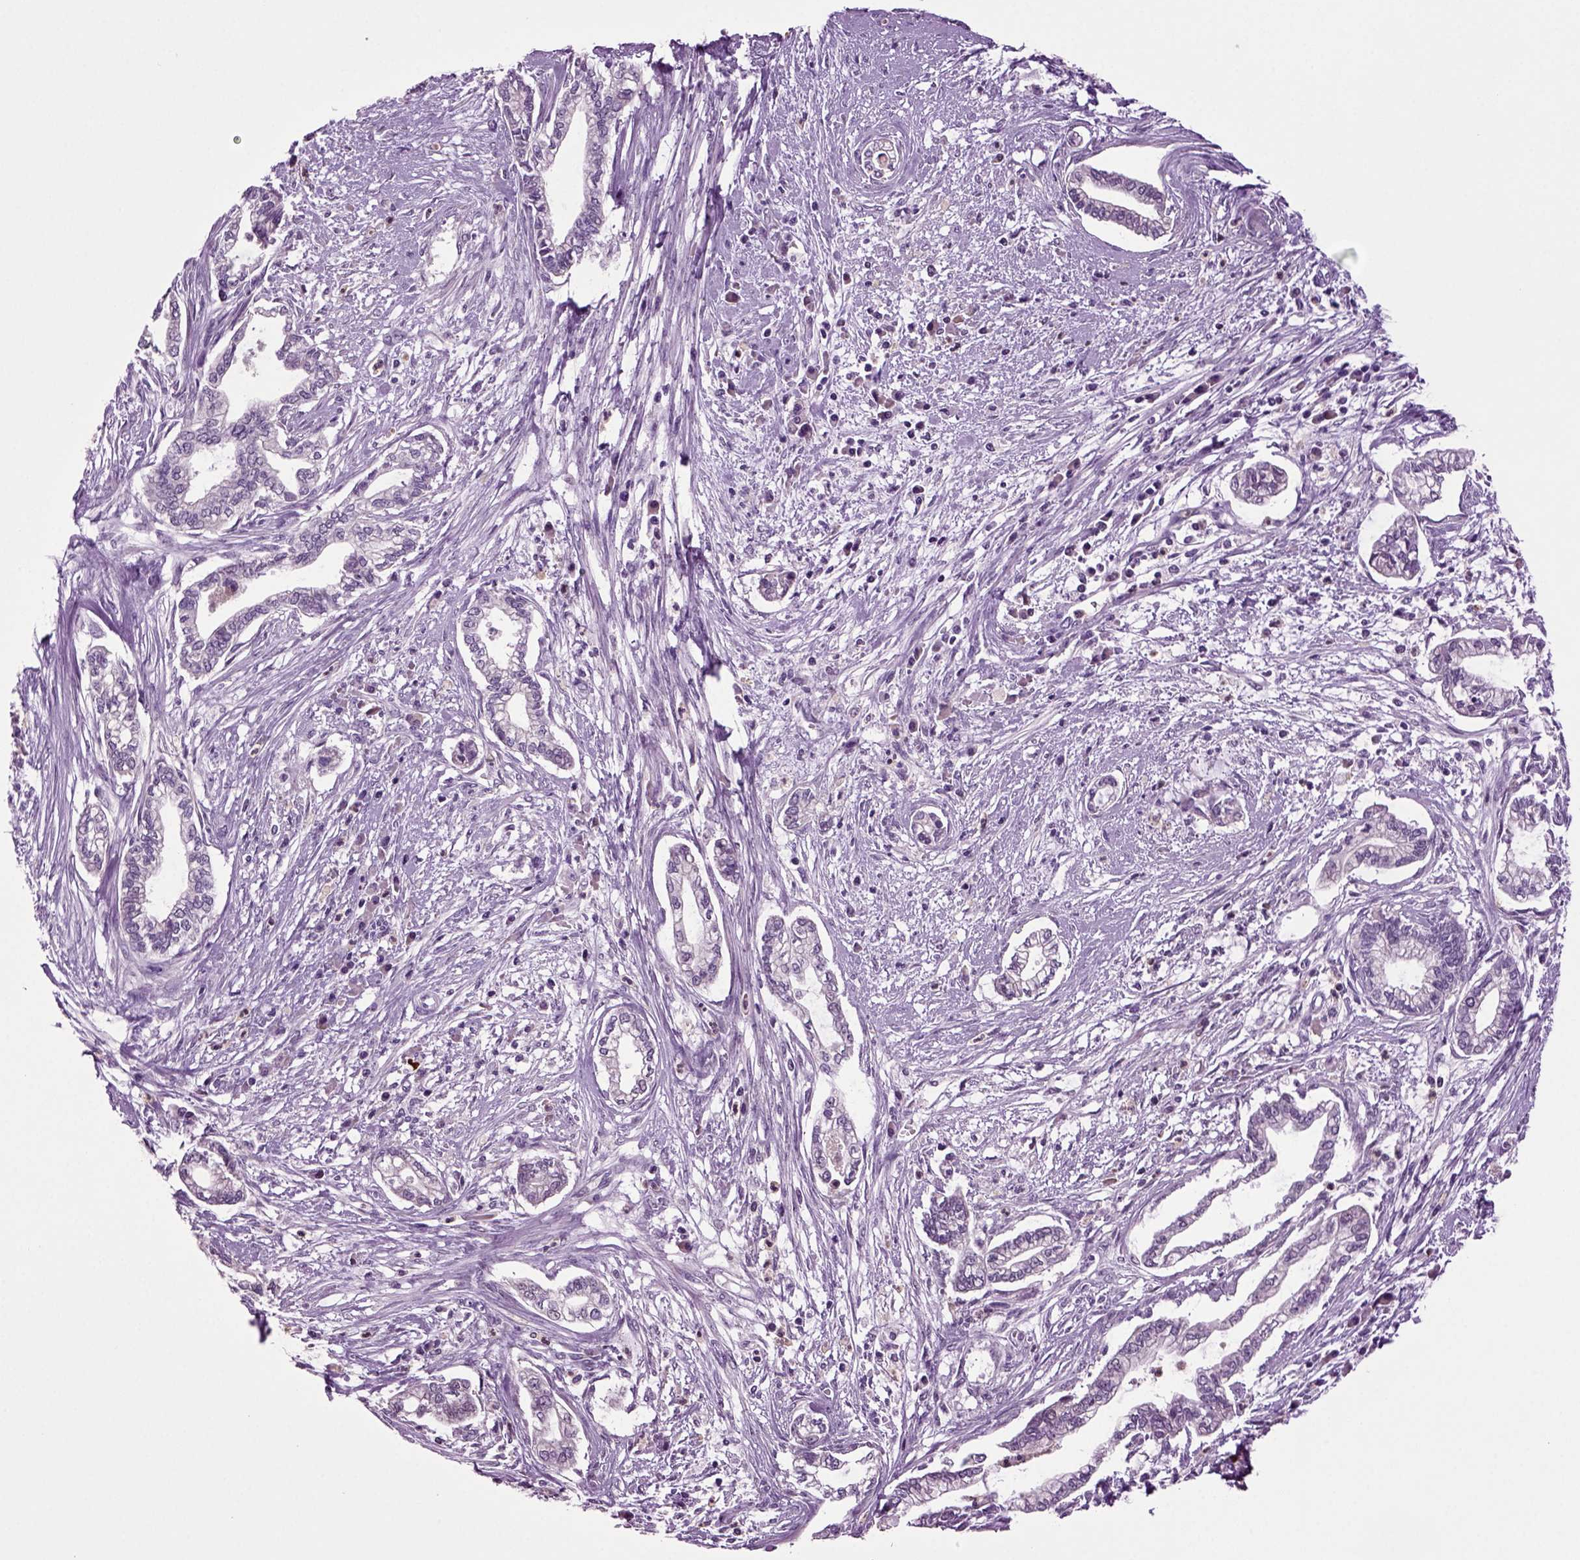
{"staining": {"intensity": "negative", "quantity": "none", "location": "none"}, "tissue": "cervical cancer", "cell_type": "Tumor cells", "image_type": "cancer", "snomed": [{"axis": "morphology", "description": "Adenocarcinoma, NOS"}, {"axis": "topography", "description": "Cervix"}], "caption": "A histopathology image of human cervical cancer (adenocarcinoma) is negative for staining in tumor cells. (DAB immunohistochemistry visualized using brightfield microscopy, high magnification).", "gene": "FGF11", "patient": {"sex": "female", "age": 62}}